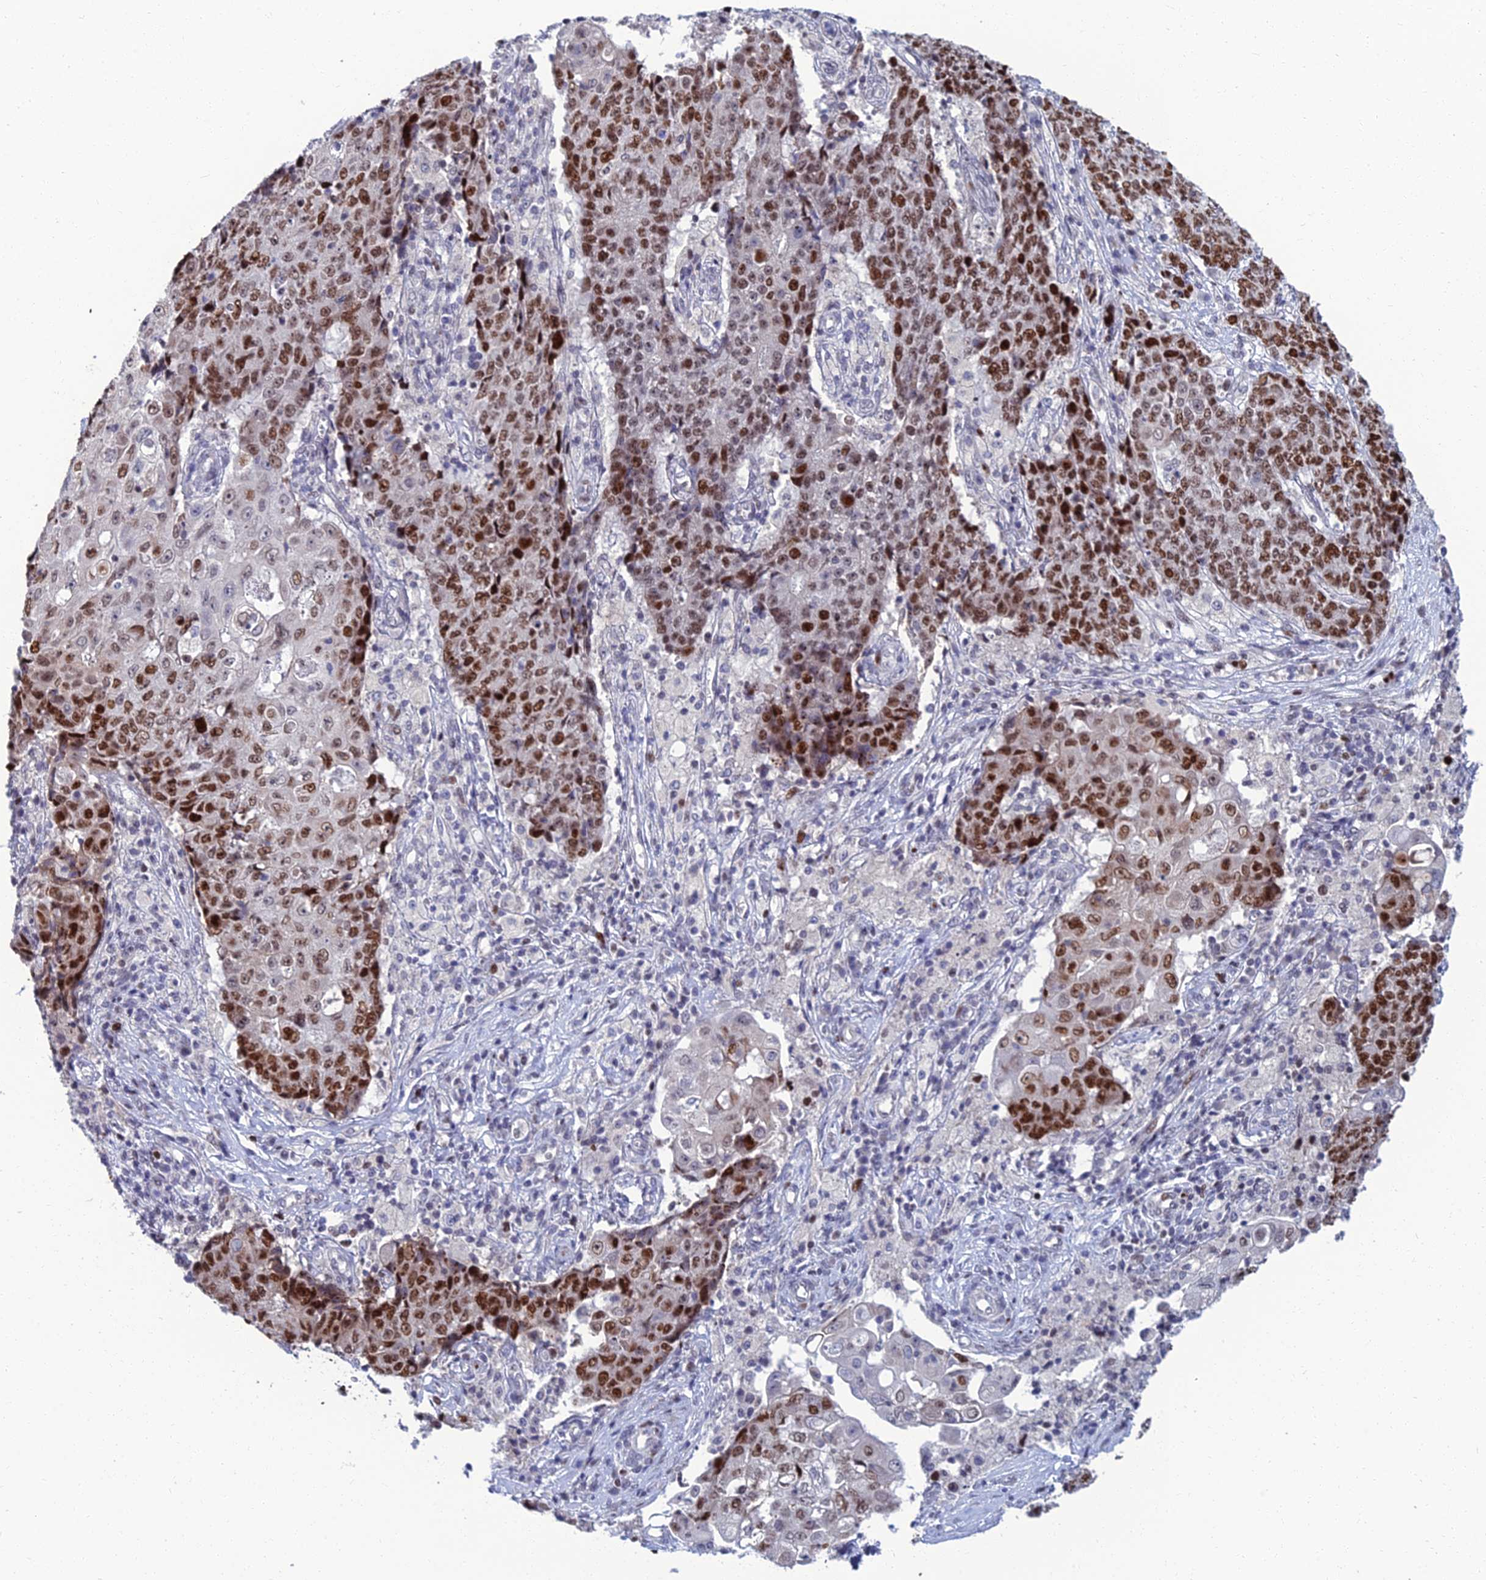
{"staining": {"intensity": "strong", "quantity": "25%-75%", "location": "nuclear"}, "tissue": "ovarian cancer", "cell_type": "Tumor cells", "image_type": "cancer", "snomed": [{"axis": "morphology", "description": "Carcinoma, endometroid"}, {"axis": "topography", "description": "Ovary"}], "caption": "Immunohistochemistry image of neoplastic tissue: human ovarian endometroid carcinoma stained using IHC shows high levels of strong protein expression localized specifically in the nuclear of tumor cells, appearing as a nuclear brown color.", "gene": "TAF9B", "patient": {"sex": "female", "age": 42}}